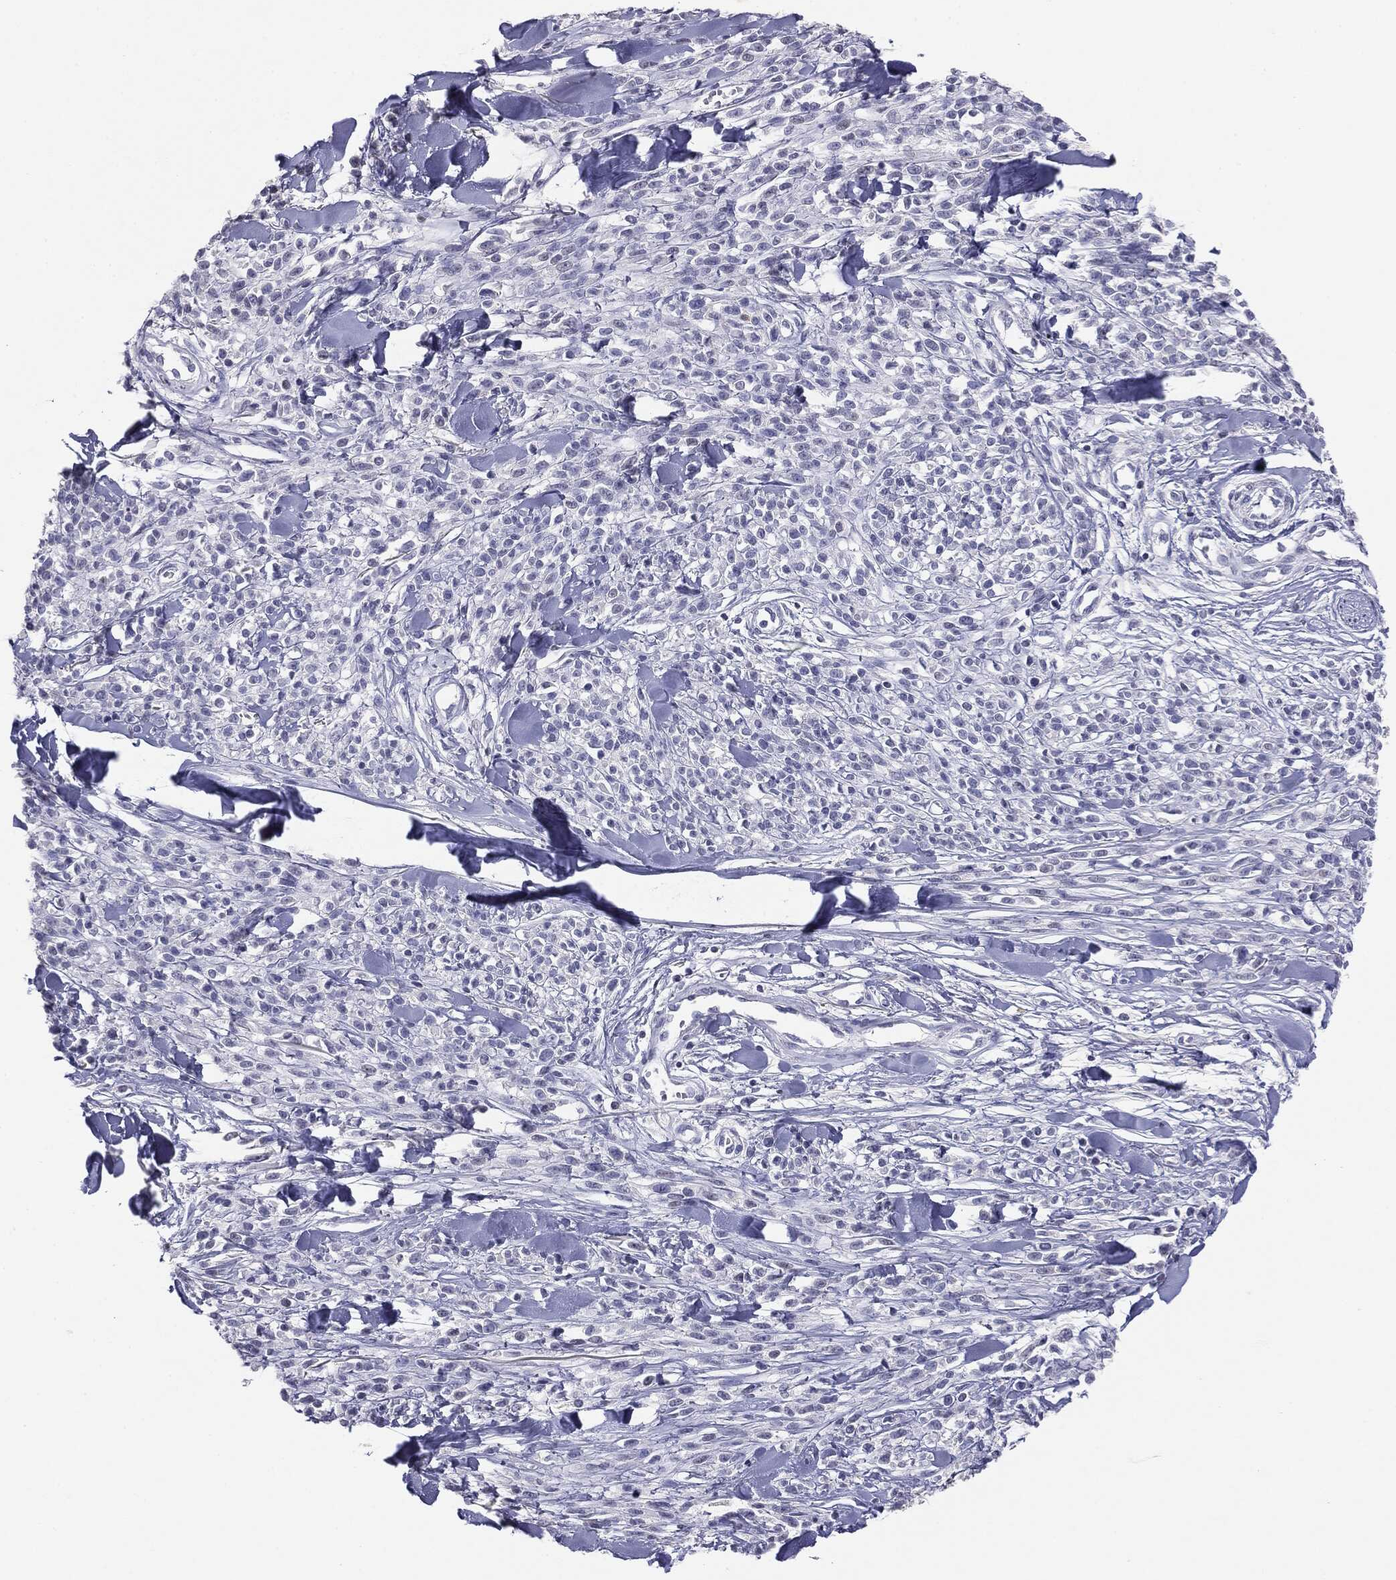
{"staining": {"intensity": "negative", "quantity": "none", "location": "none"}, "tissue": "melanoma", "cell_type": "Tumor cells", "image_type": "cancer", "snomed": [{"axis": "morphology", "description": "Malignant melanoma, NOS"}, {"axis": "topography", "description": "Skin"}, {"axis": "topography", "description": "Skin of trunk"}], "caption": "Micrograph shows no protein expression in tumor cells of malignant melanoma tissue.", "gene": "SERPINB4", "patient": {"sex": "male", "age": 74}}